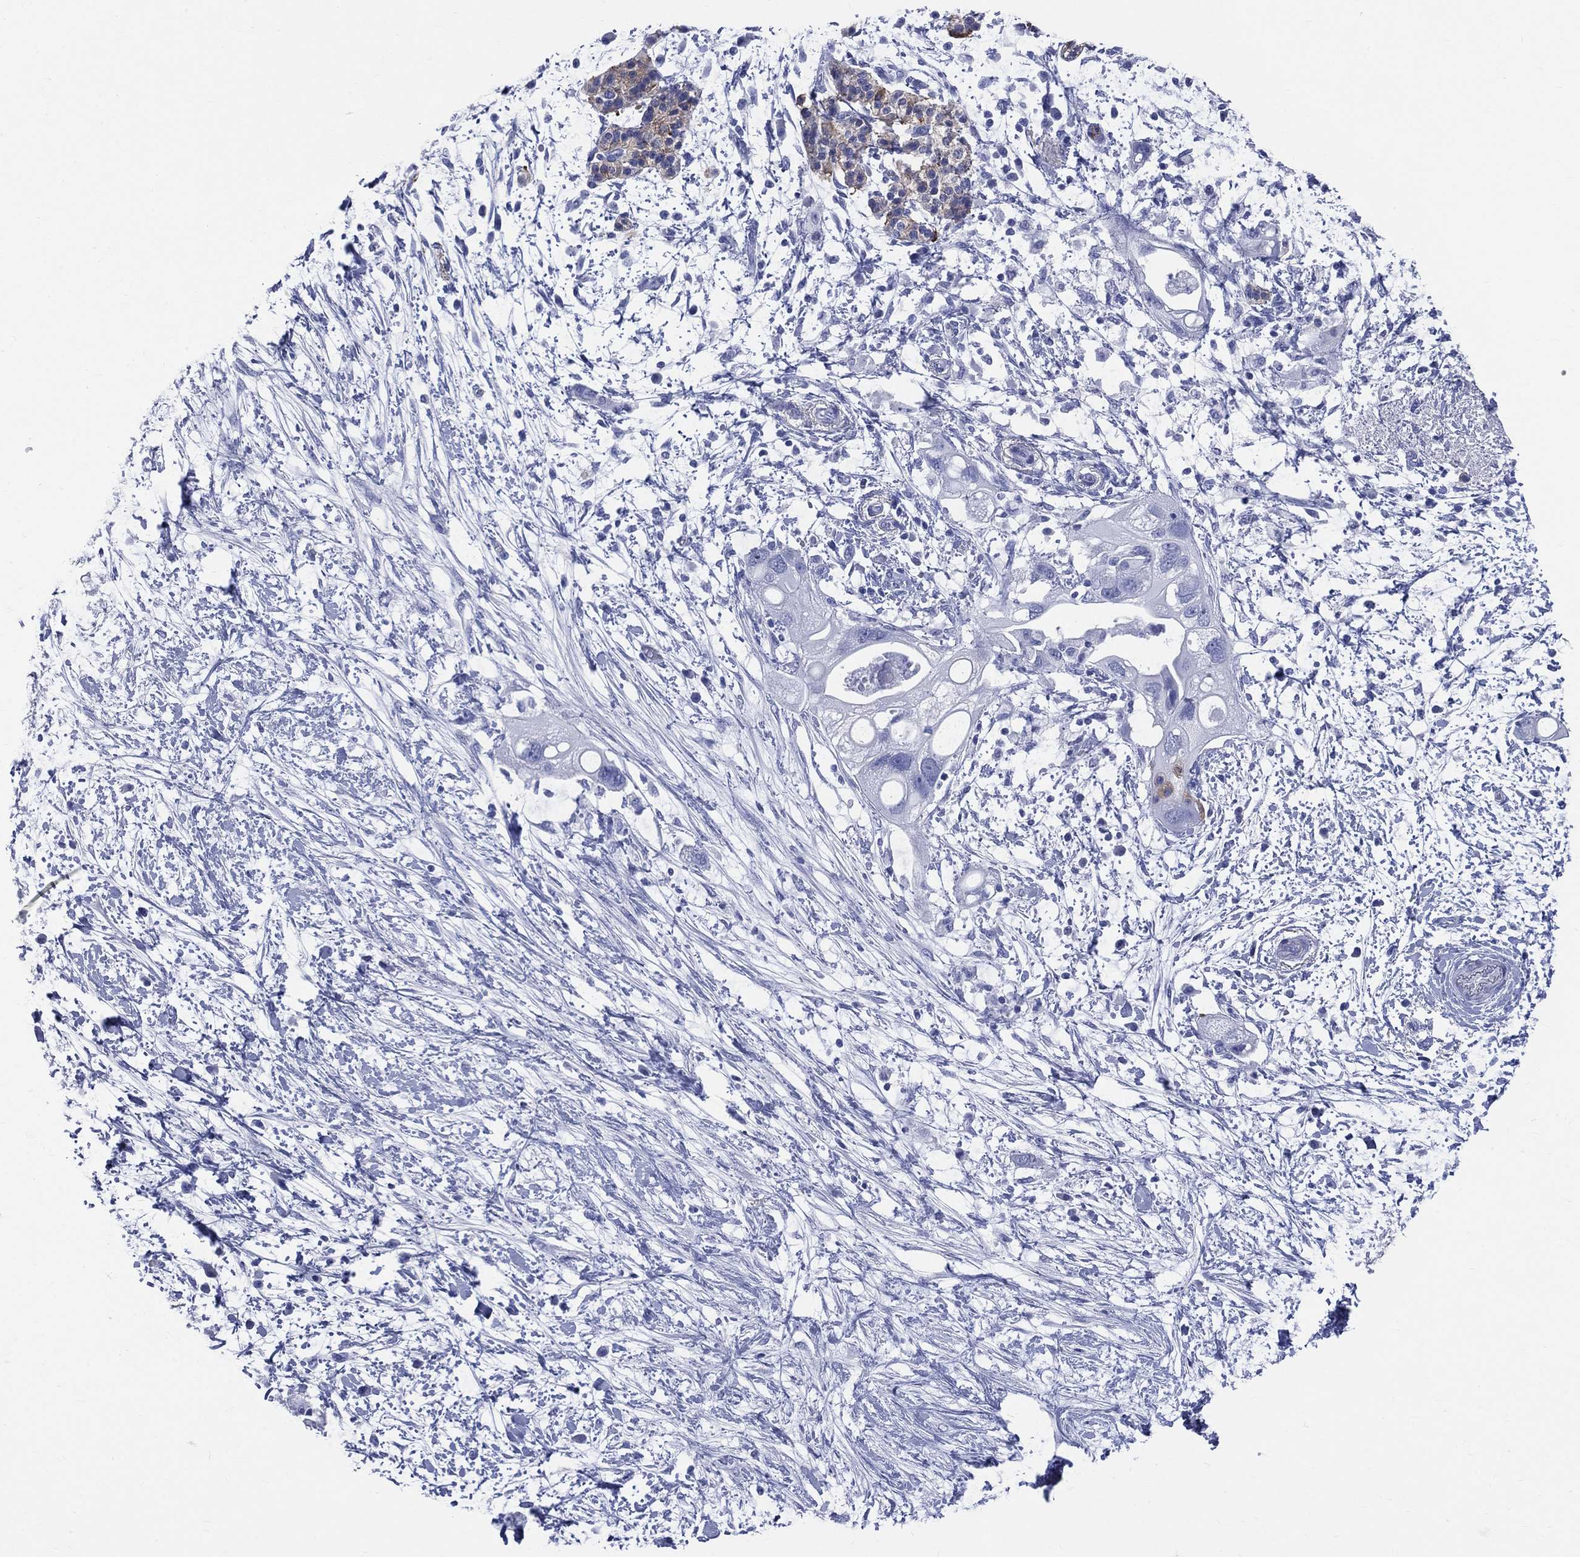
{"staining": {"intensity": "negative", "quantity": "none", "location": "none"}, "tissue": "pancreatic cancer", "cell_type": "Tumor cells", "image_type": "cancer", "snomed": [{"axis": "morphology", "description": "Adenocarcinoma, NOS"}, {"axis": "topography", "description": "Pancreas"}], "caption": "Tumor cells are negative for protein expression in human adenocarcinoma (pancreatic).", "gene": "SYP", "patient": {"sex": "female", "age": 72}}